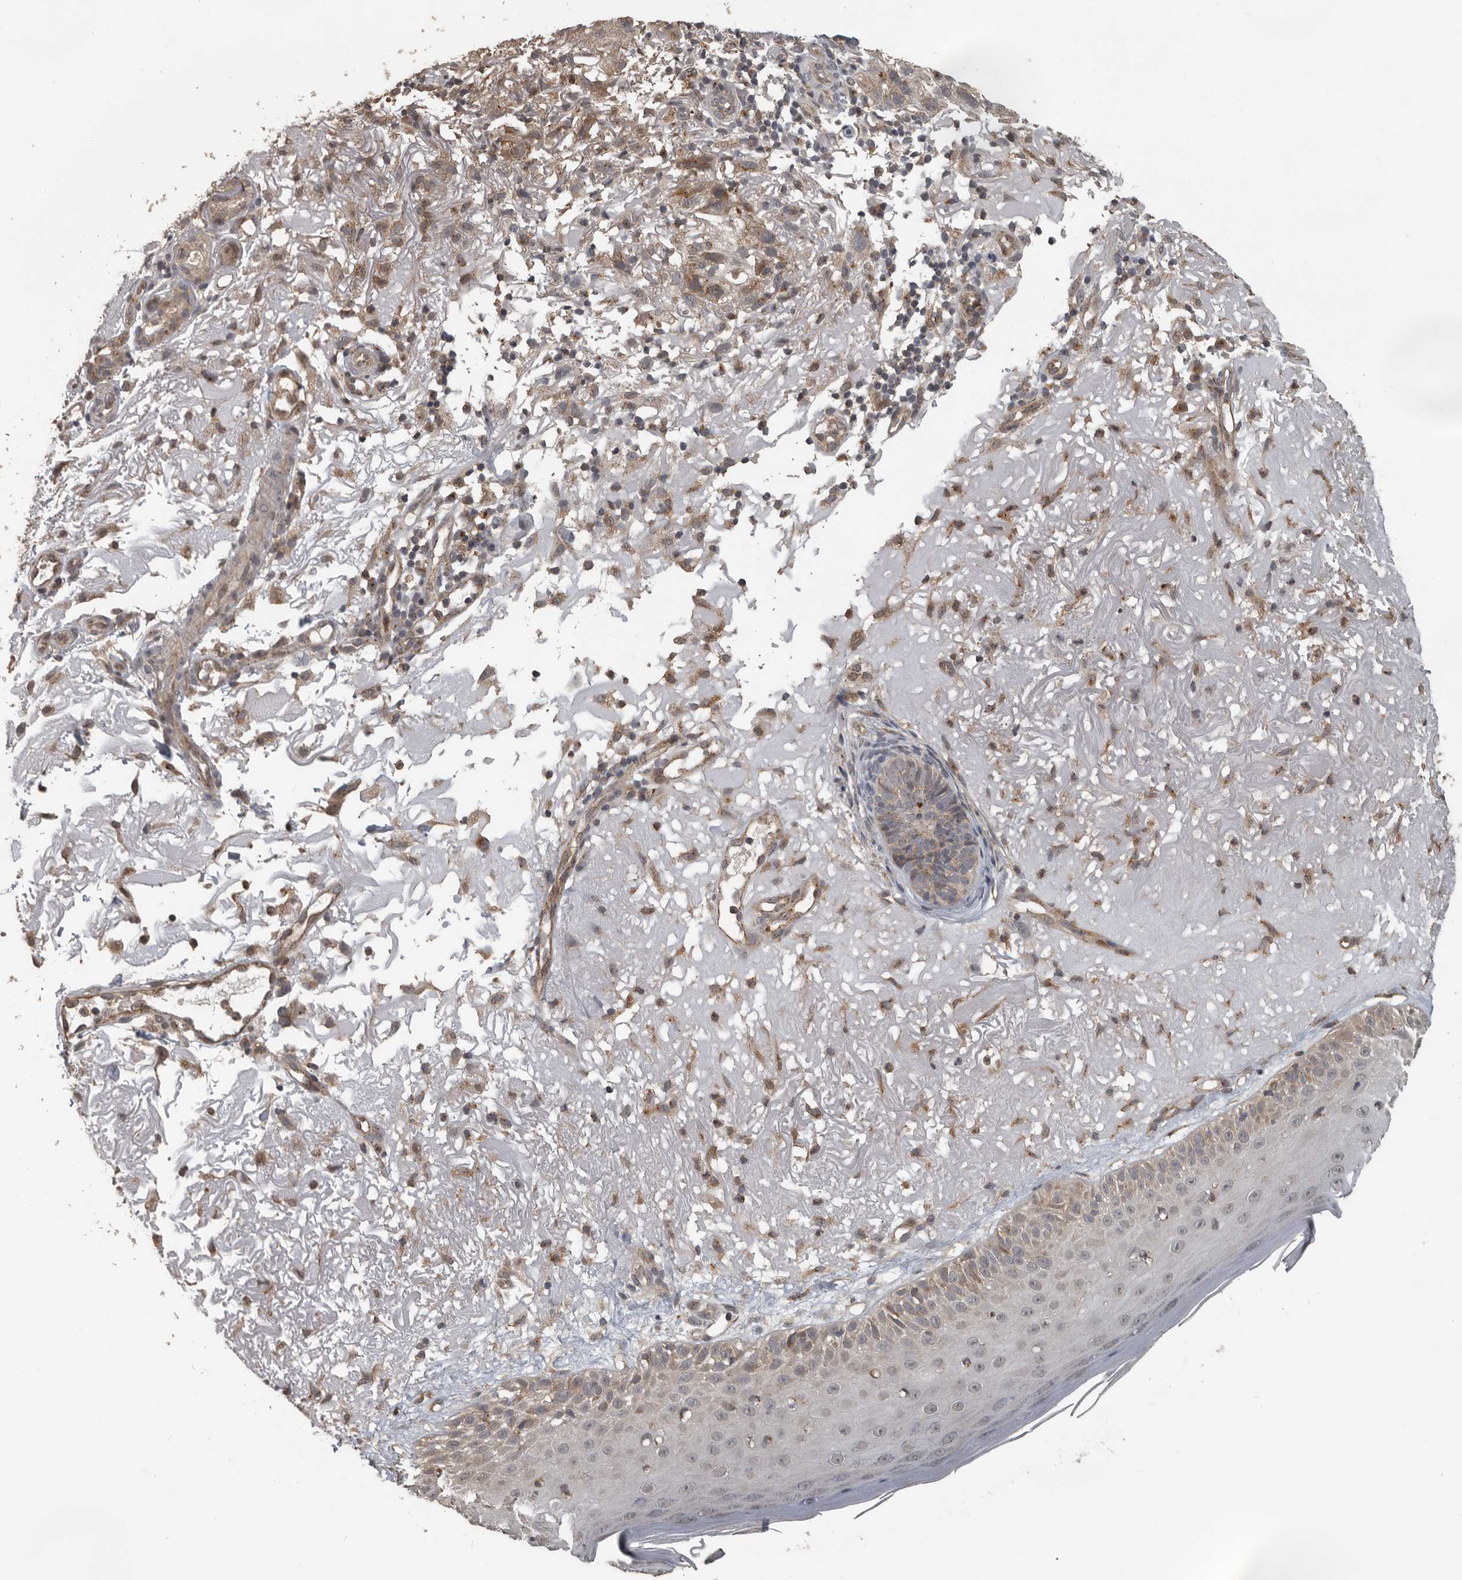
{"staining": {"intensity": "weak", "quantity": "25%-75%", "location": "cytoplasmic/membranous"}, "tissue": "skin cancer", "cell_type": "Tumor cells", "image_type": "cancer", "snomed": [{"axis": "morphology", "description": "Normal tissue, NOS"}, {"axis": "morphology", "description": "Squamous cell carcinoma, NOS"}, {"axis": "topography", "description": "Skin"}], "caption": "Immunohistochemical staining of human squamous cell carcinoma (skin) shows weak cytoplasmic/membranous protein positivity in approximately 25%-75% of tumor cells.", "gene": "CEP350", "patient": {"sex": "female", "age": 96}}